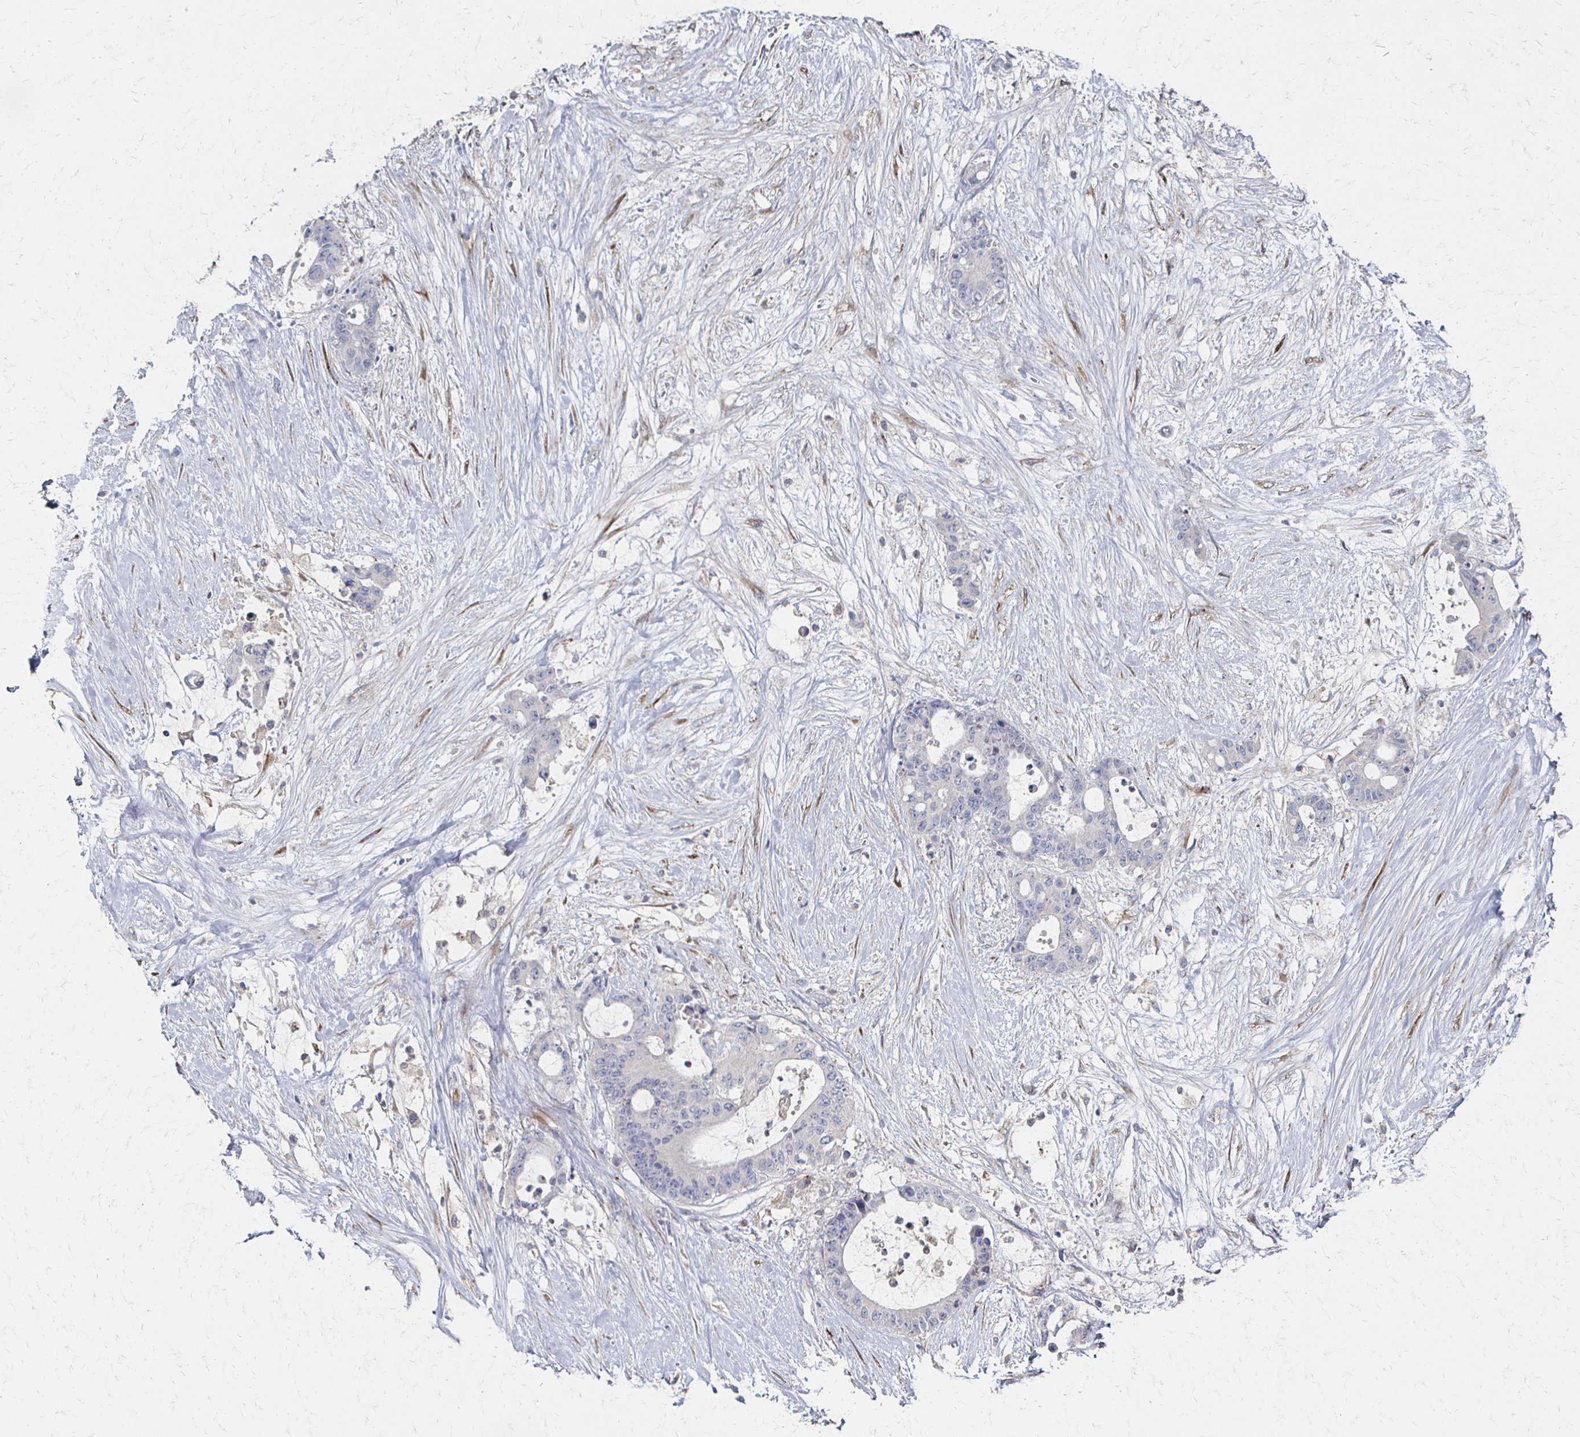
{"staining": {"intensity": "negative", "quantity": "none", "location": "none"}, "tissue": "liver cancer", "cell_type": "Tumor cells", "image_type": "cancer", "snomed": [{"axis": "morphology", "description": "Normal tissue, NOS"}, {"axis": "morphology", "description": "Cholangiocarcinoma"}, {"axis": "topography", "description": "Liver"}, {"axis": "topography", "description": "Peripheral nerve tissue"}], "caption": "The photomicrograph shows no staining of tumor cells in liver cancer (cholangiocarcinoma). Brightfield microscopy of immunohistochemistry (IHC) stained with DAB (brown) and hematoxylin (blue), captured at high magnification.", "gene": "CX3CR1", "patient": {"sex": "female", "age": 73}}